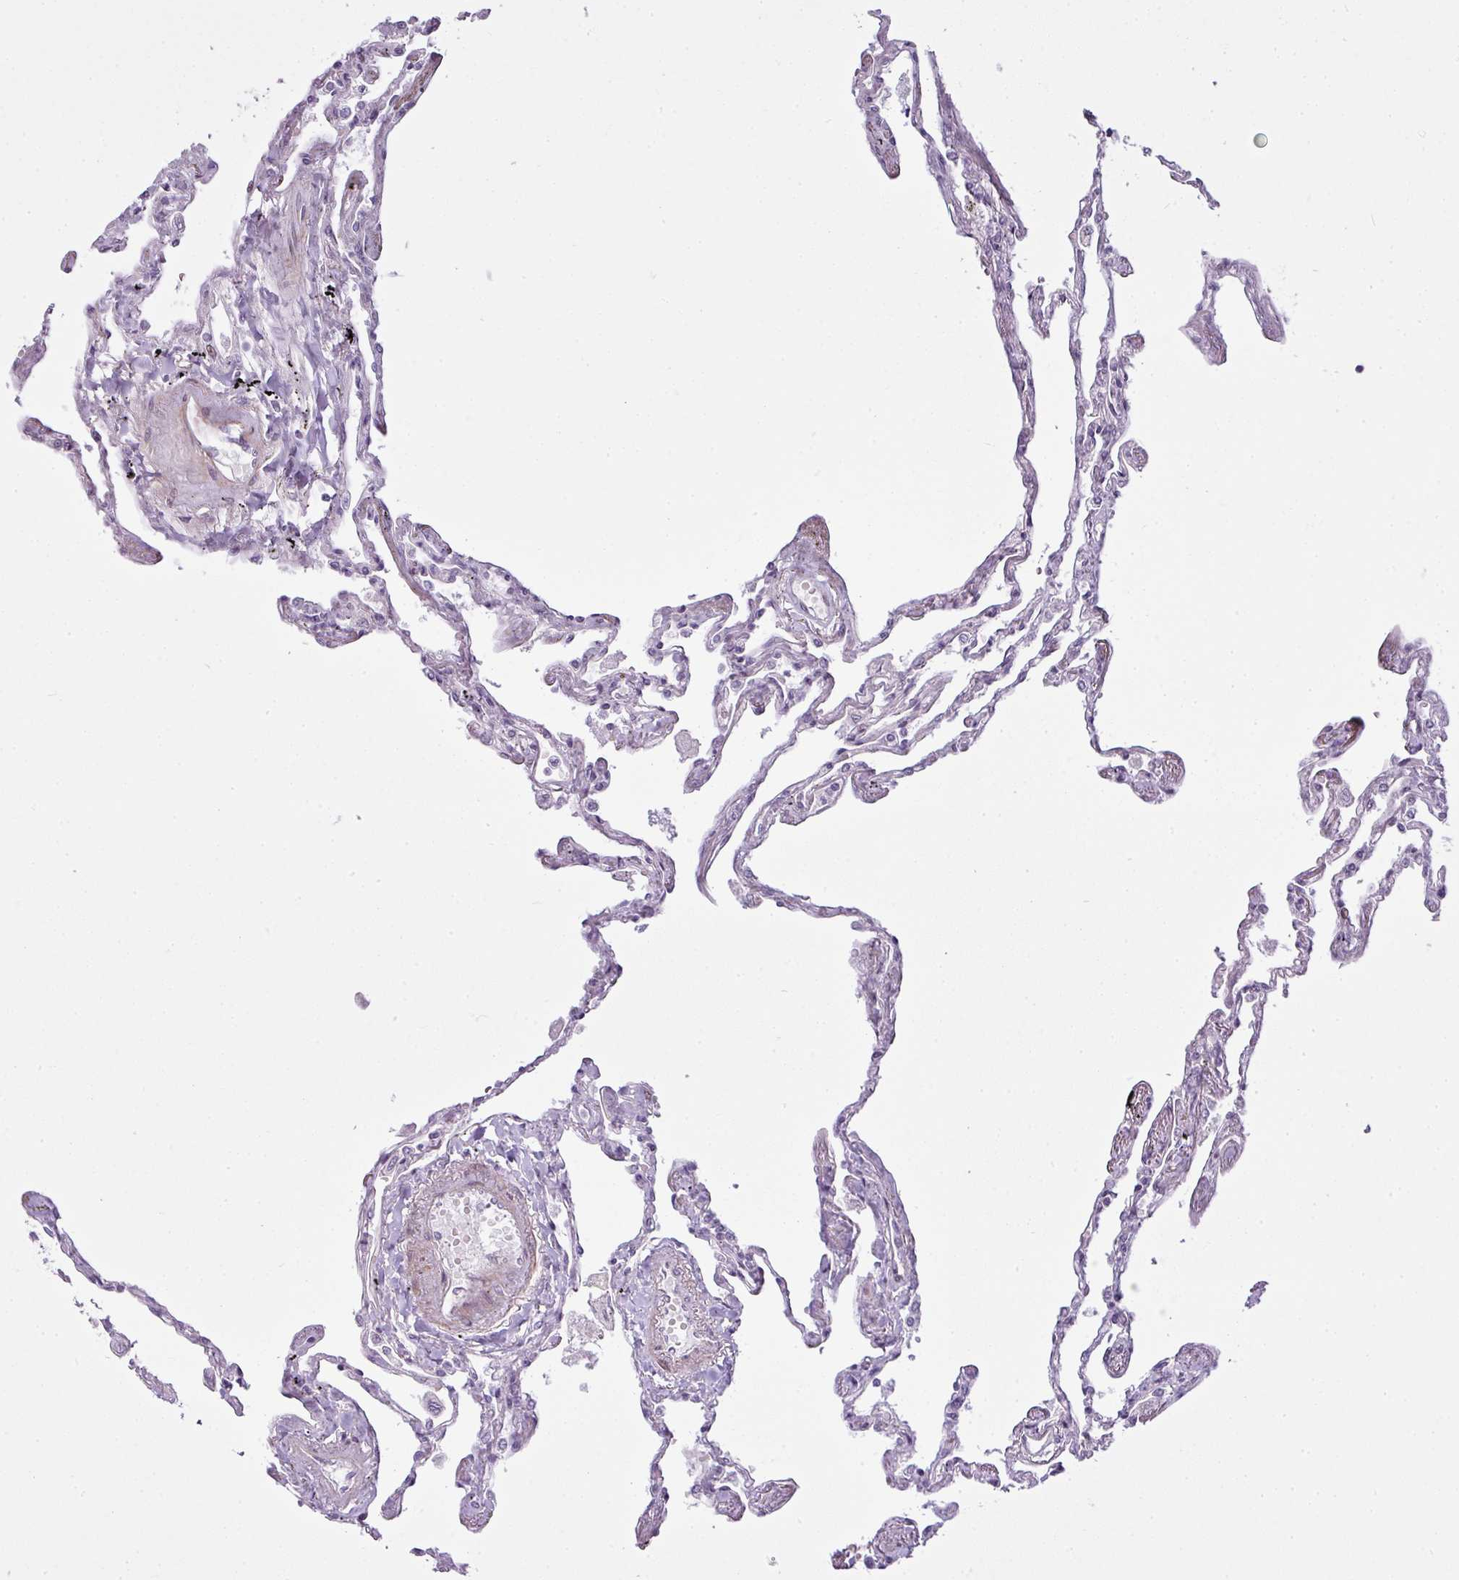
{"staining": {"intensity": "moderate", "quantity": "<25%", "location": "nuclear"}, "tissue": "lung", "cell_type": "Alveolar cells", "image_type": "normal", "snomed": [{"axis": "morphology", "description": "Normal tissue, NOS"}, {"axis": "topography", "description": "Lung"}], "caption": "Protein staining exhibits moderate nuclear positivity in about <25% of alveolar cells in benign lung. (DAB IHC, brown staining for protein, blue staining for nuclei).", "gene": "ZNF688", "patient": {"sex": "female", "age": 67}}